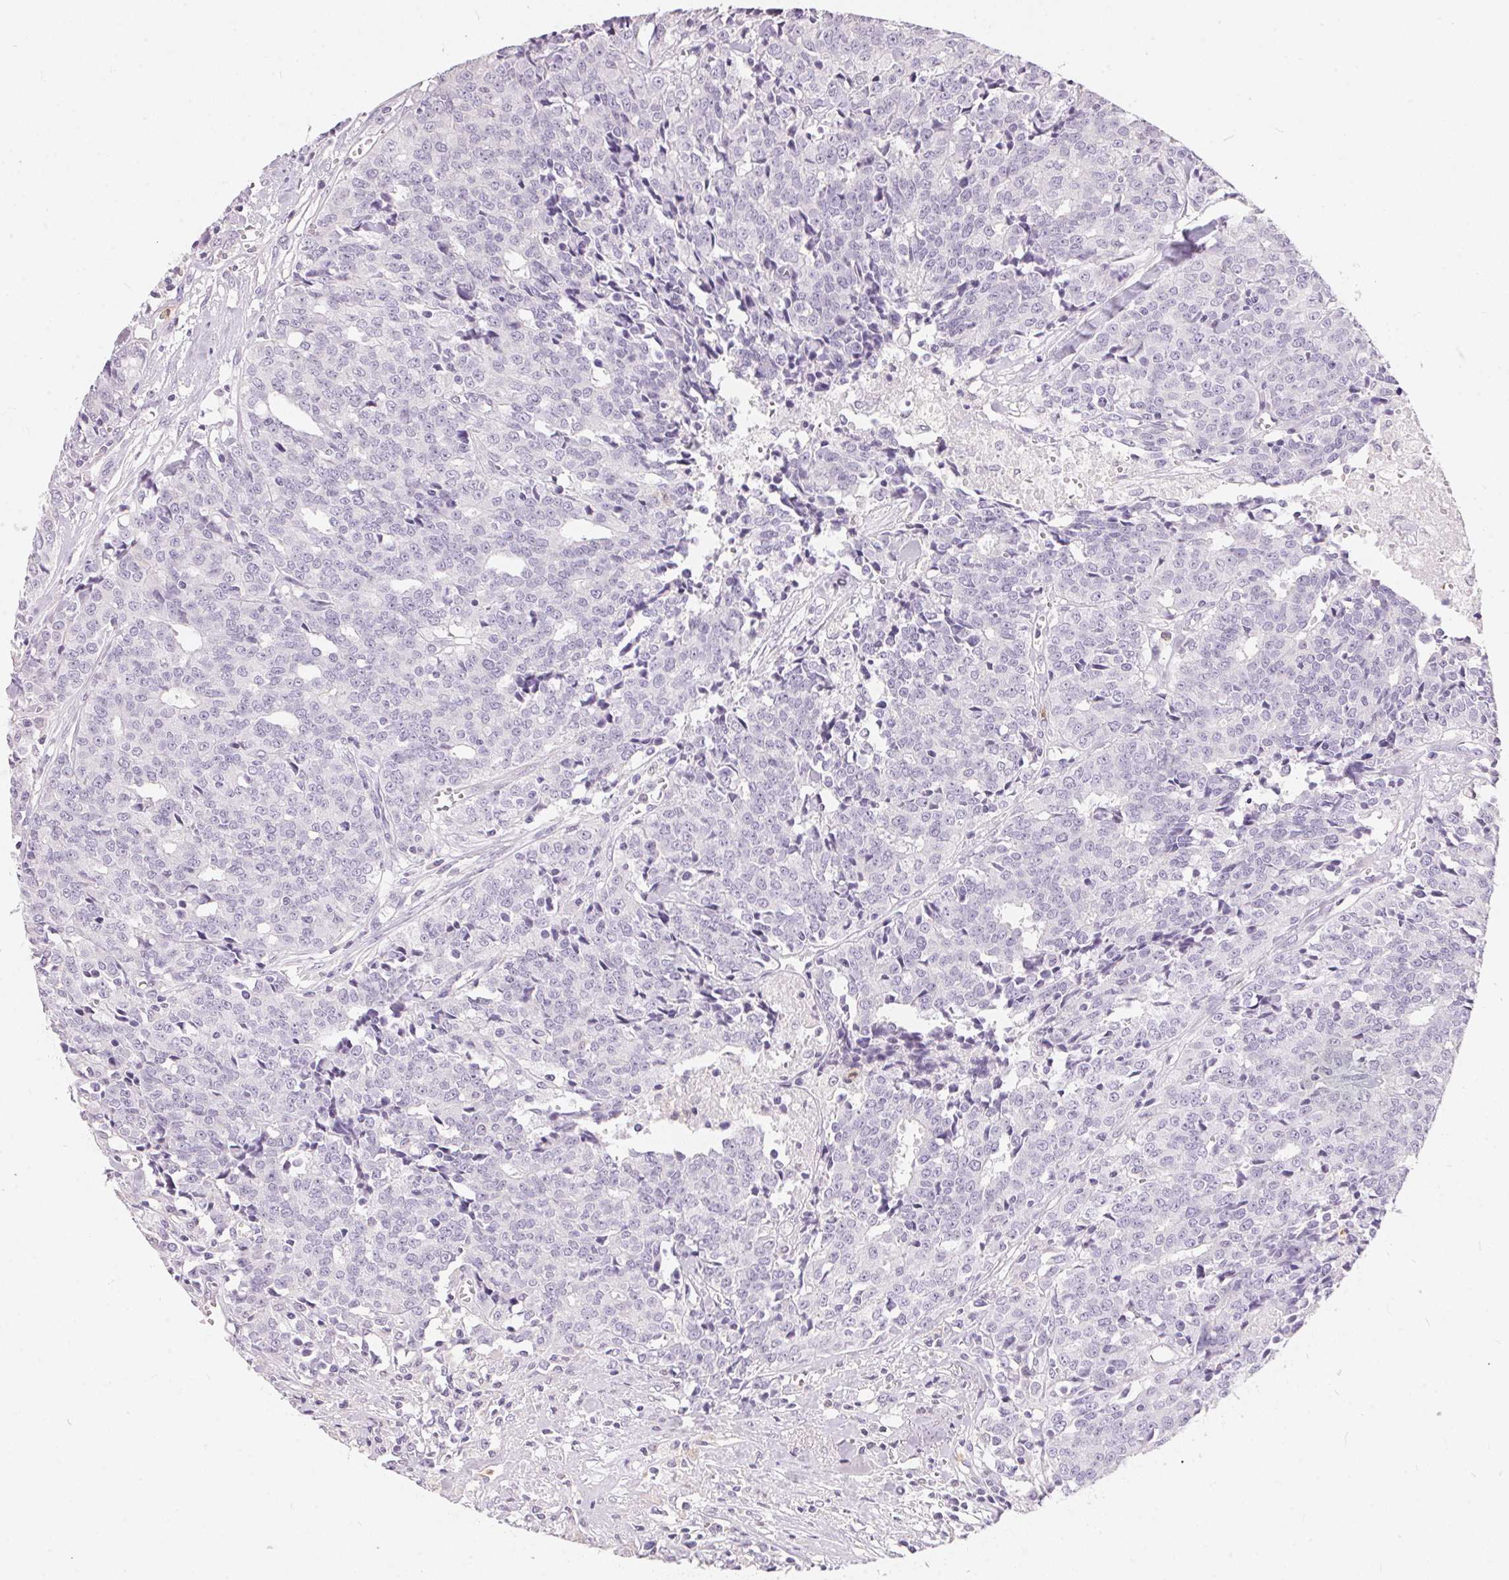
{"staining": {"intensity": "negative", "quantity": "none", "location": "none"}, "tissue": "prostate cancer", "cell_type": "Tumor cells", "image_type": "cancer", "snomed": [{"axis": "morphology", "description": "Adenocarcinoma, High grade"}, {"axis": "topography", "description": "Prostate and seminal vesicle, NOS"}], "caption": "This is an immunohistochemistry (IHC) photomicrograph of prostate high-grade adenocarcinoma. There is no expression in tumor cells.", "gene": "SERPINB1", "patient": {"sex": "male", "age": 60}}